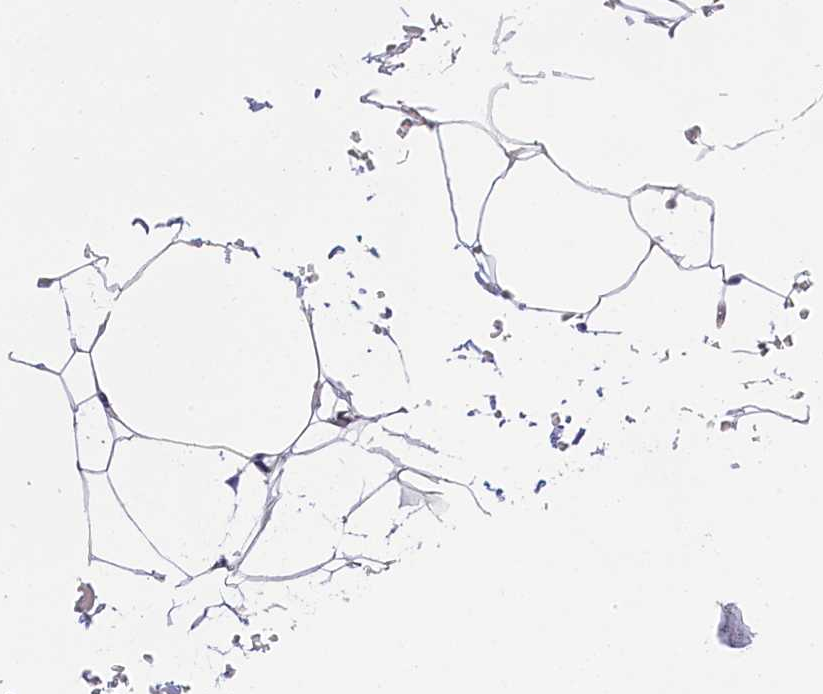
{"staining": {"intensity": "negative", "quantity": "none", "location": "none"}, "tissue": "adipose tissue", "cell_type": "Adipocytes", "image_type": "normal", "snomed": [{"axis": "morphology", "description": "Normal tissue, NOS"}, {"axis": "topography", "description": "Gallbladder"}, {"axis": "topography", "description": "Peripheral nerve tissue"}], "caption": "The histopathology image reveals no staining of adipocytes in normal adipose tissue.", "gene": "PPP1R13L", "patient": {"sex": "male", "age": 38}}